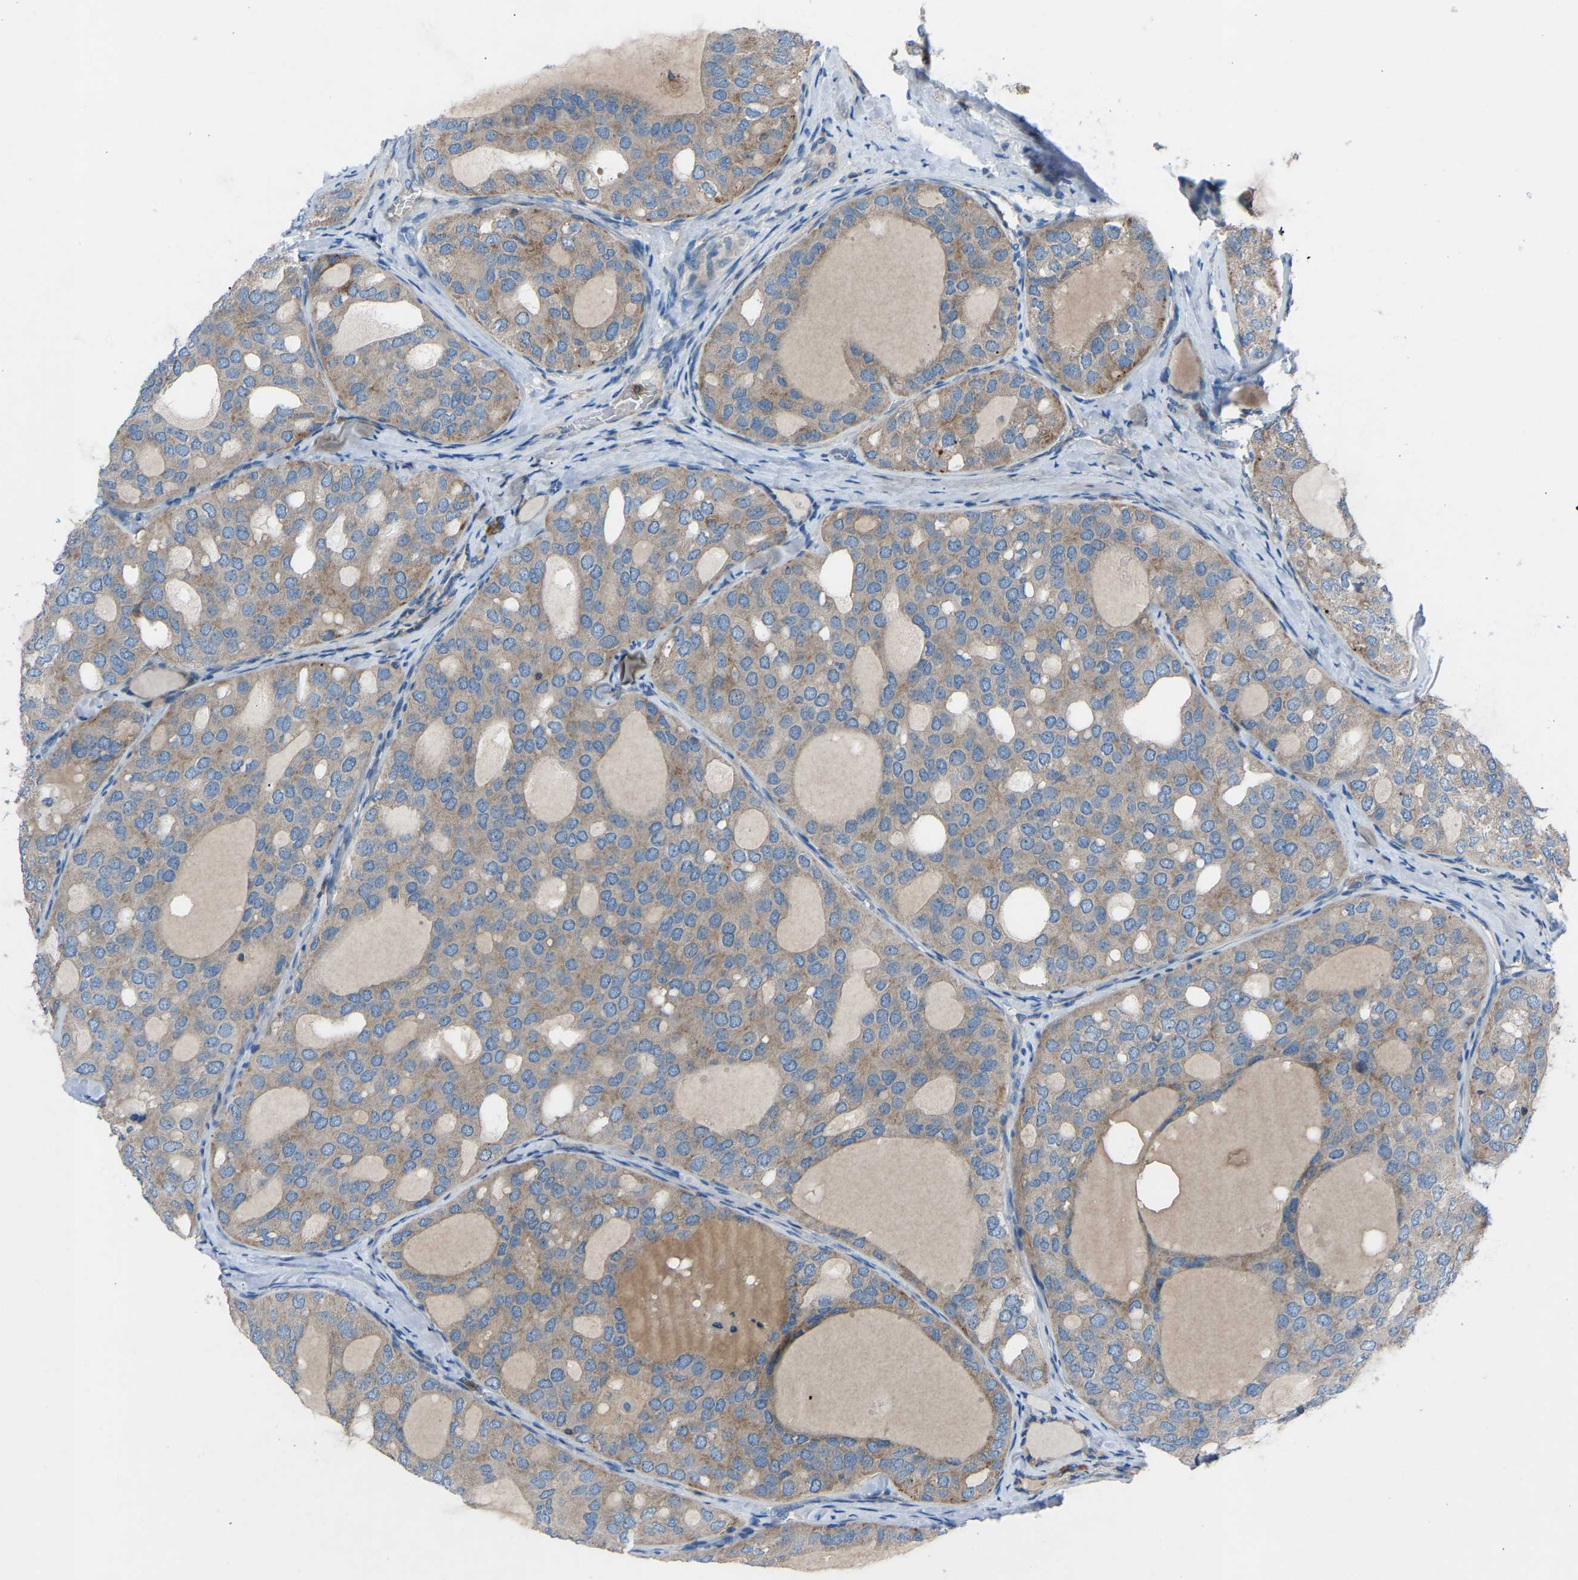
{"staining": {"intensity": "weak", "quantity": "<25%", "location": "cytoplasmic/membranous"}, "tissue": "thyroid cancer", "cell_type": "Tumor cells", "image_type": "cancer", "snomed": [{"axis": "morphology", "description": "Follicular adenoma carcinoma, NOS"}, {"axis": "topography", "description": "Thyroid gland"}], "caption": "Immunohistochemical staining of human thyroid cancer displays no significant staining in tumor cells.", "gene": "GRK6", "patient": {"sex": "male", "age": 75}}